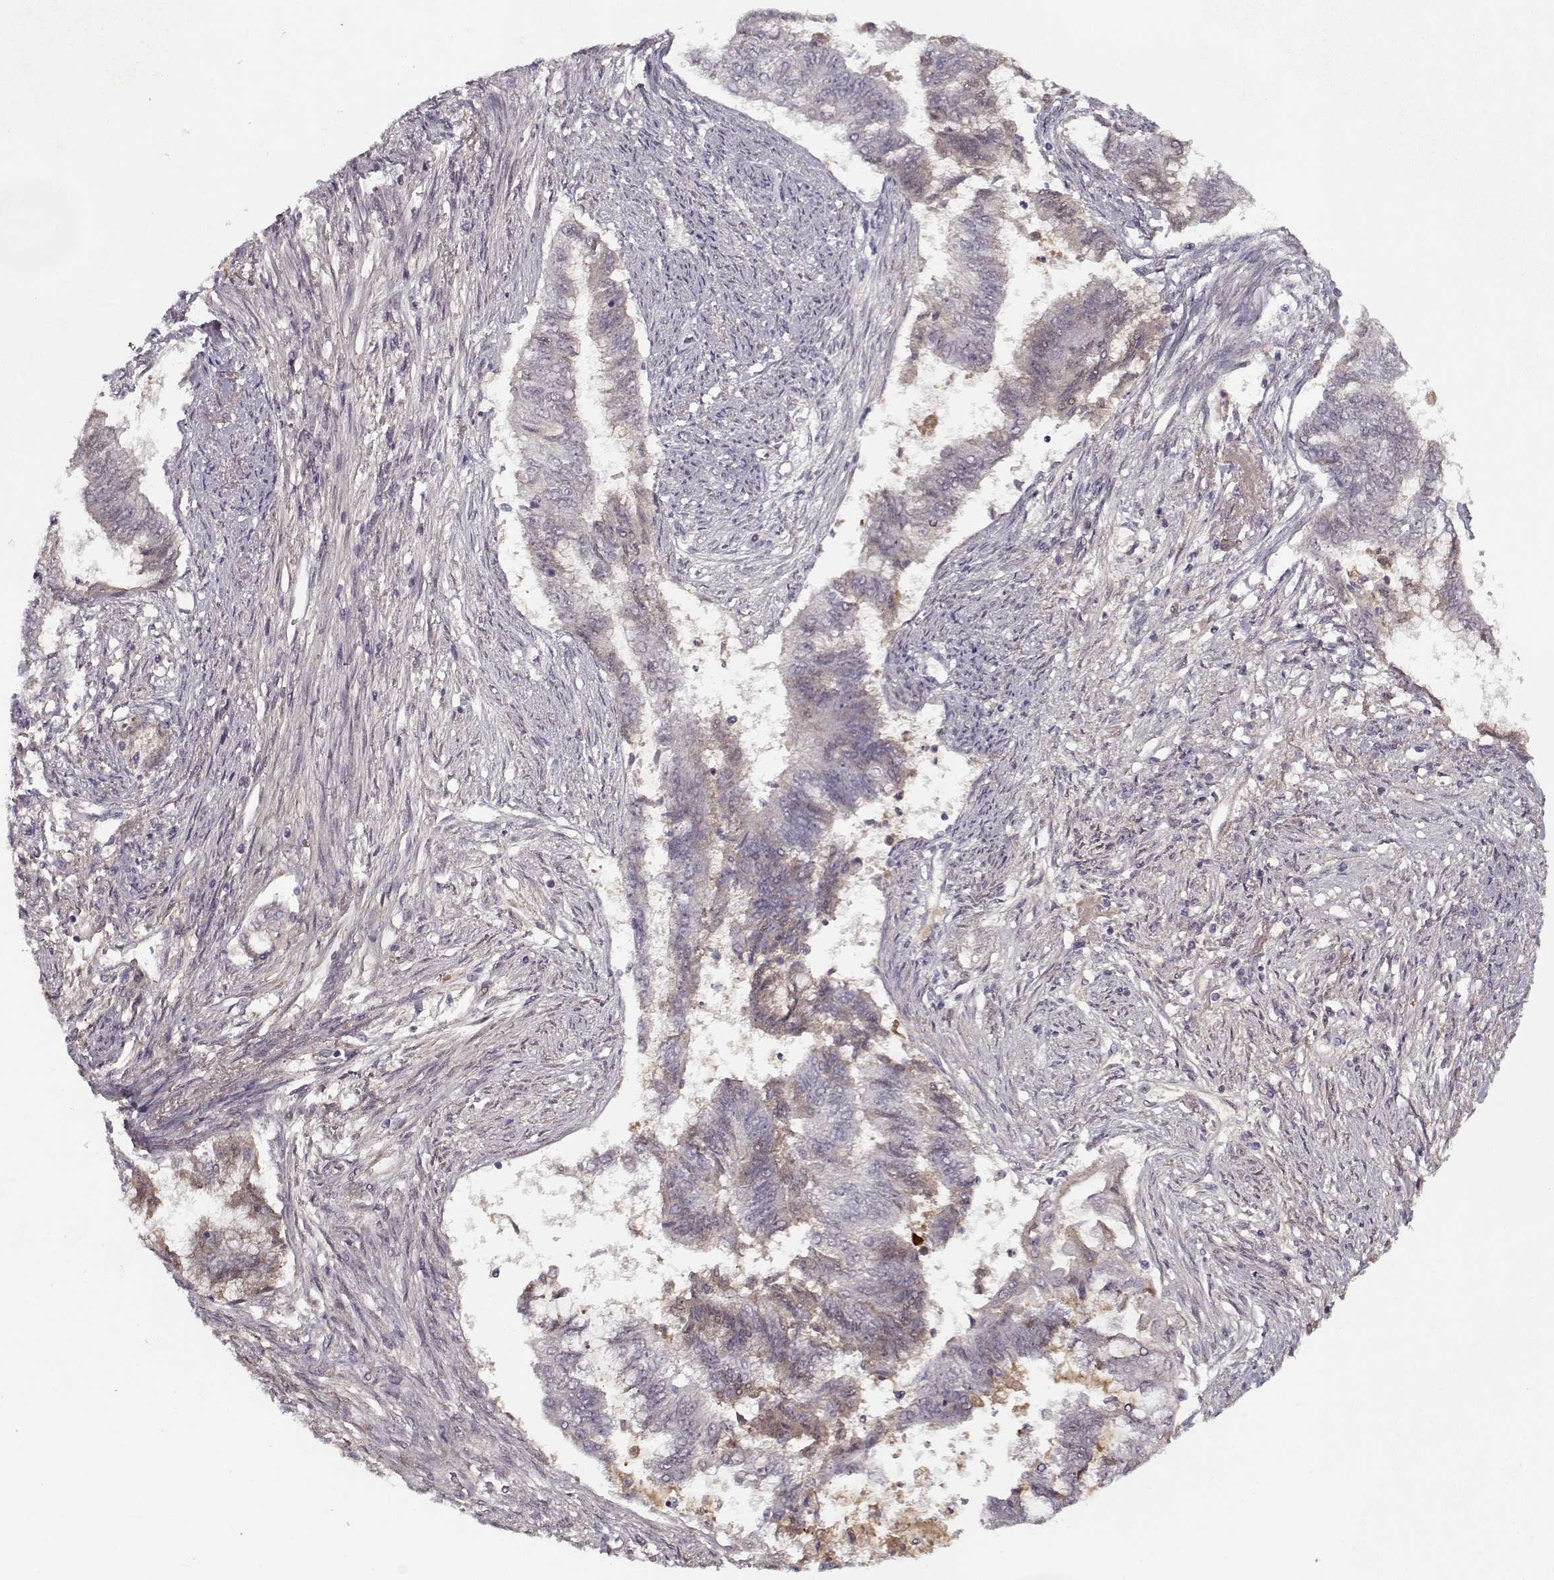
{"staining": {"intensity": "negative", "quantity": "none", "location": "none"}, "tissue": "endometrial cancer", "cell_type": "Tumor cells", "image_type": "cancer", "snomed": [{"axis": "morphology", "description": "Adenocarcinoma, NOS"}, {"axis": "topography", "description": "Endometrium"}], "caption": "Image shows no significant protein expression in tumor cells of adenocarcinoma (endometrial).", "gene": "AFM", "patient": {"sex": "female", "age": 65}}